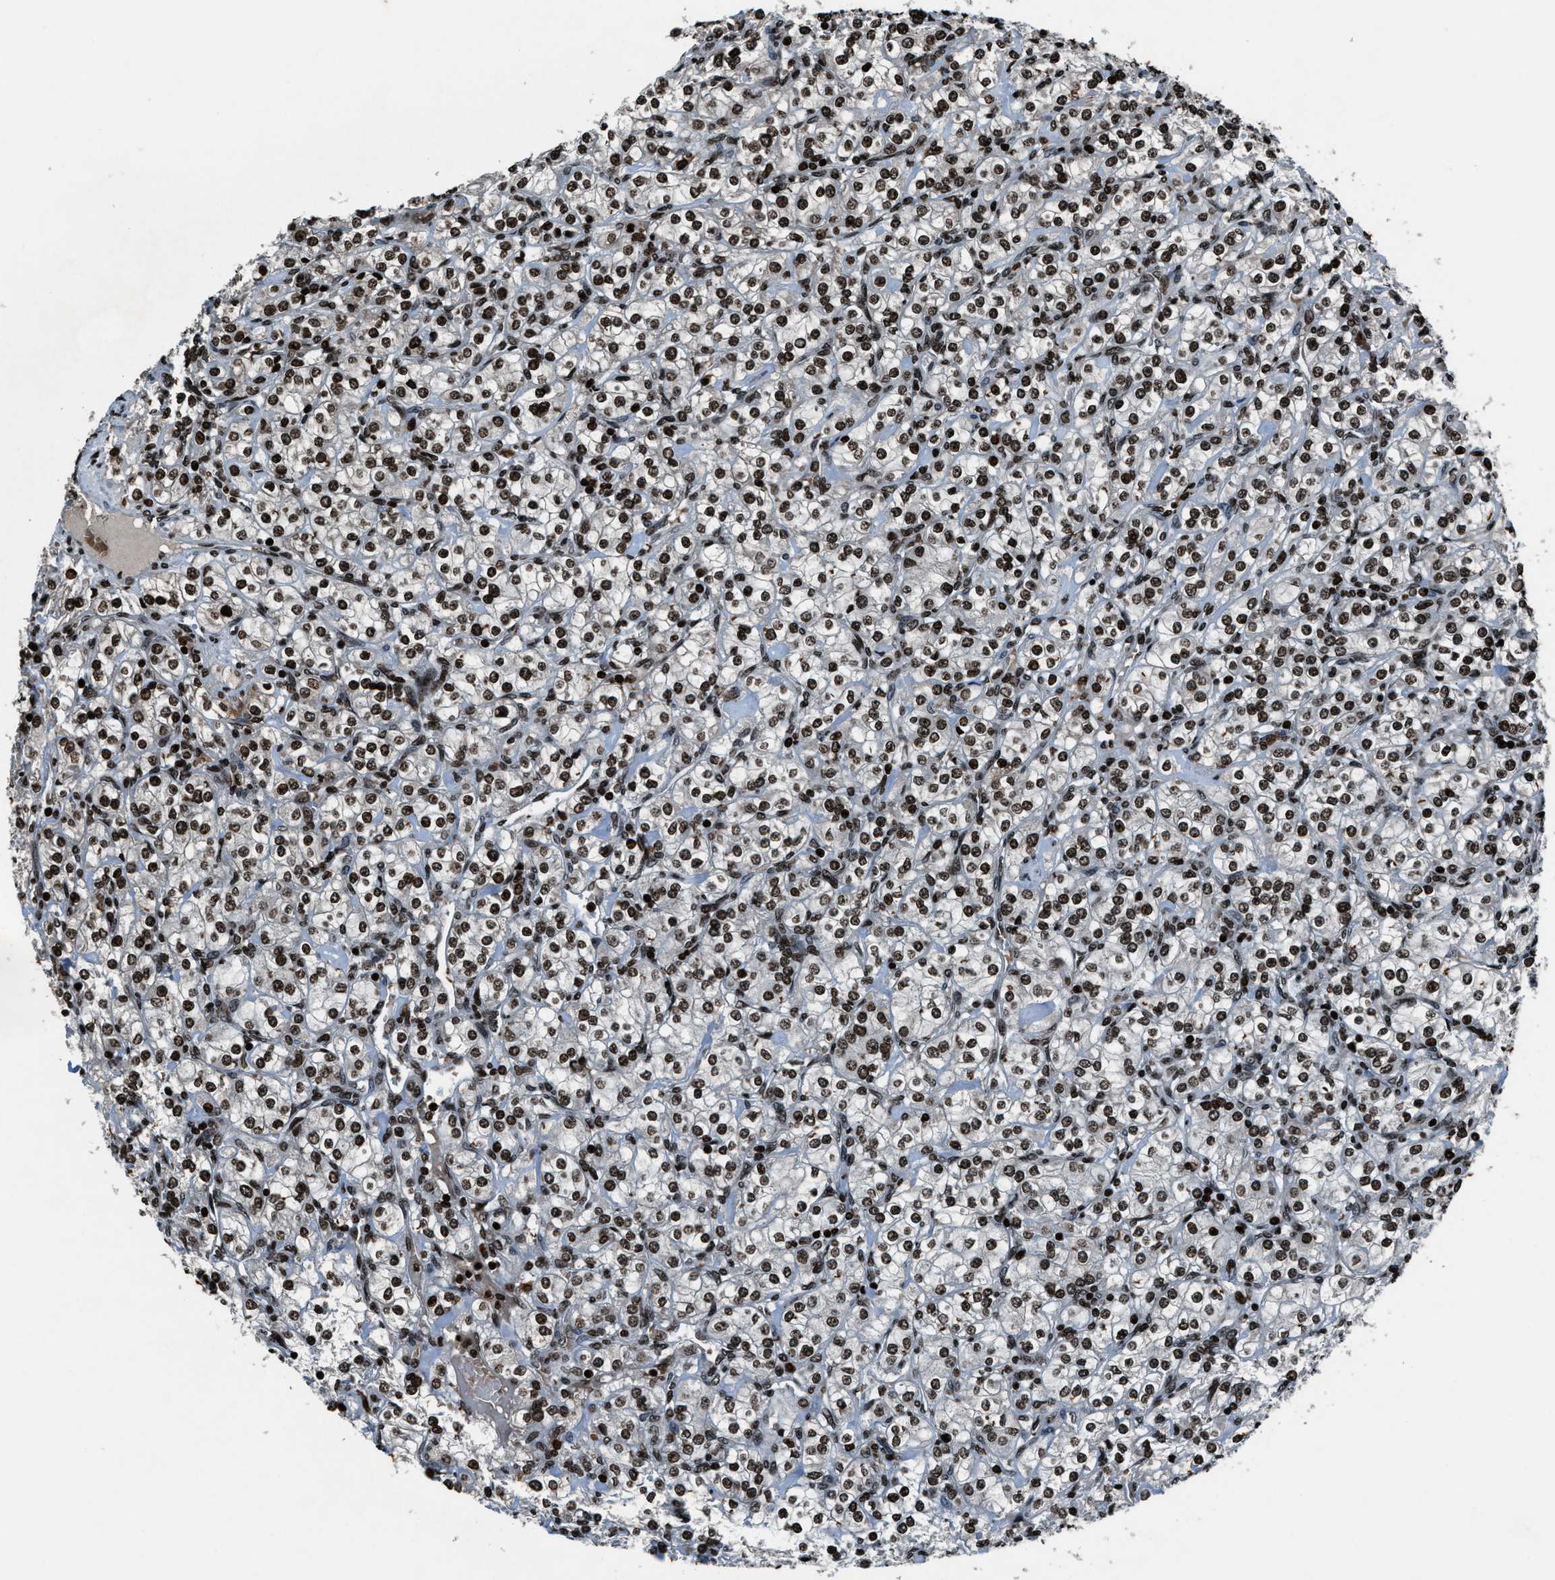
{"staining": {"intensity": "strong", "quantity": ">75%", "location": "nuclear"}, "tissue": "renal cancer", "cell_type": "Tumor cells", "image_type": "cancer", "snomed": [{"axis": "morphology", "description": "Adenocarcinoma, NOS"}, {"axis": "topography", "description": "Kidney"}], "caption": "Immunohistochemistry (DAB) staining of human renal adenocarcinoma demonstrates strong nuclear protein positivity in about >75% of tumor cells.", "gene": "H4C1", "patient": {"sex": "male", "age": 77}}